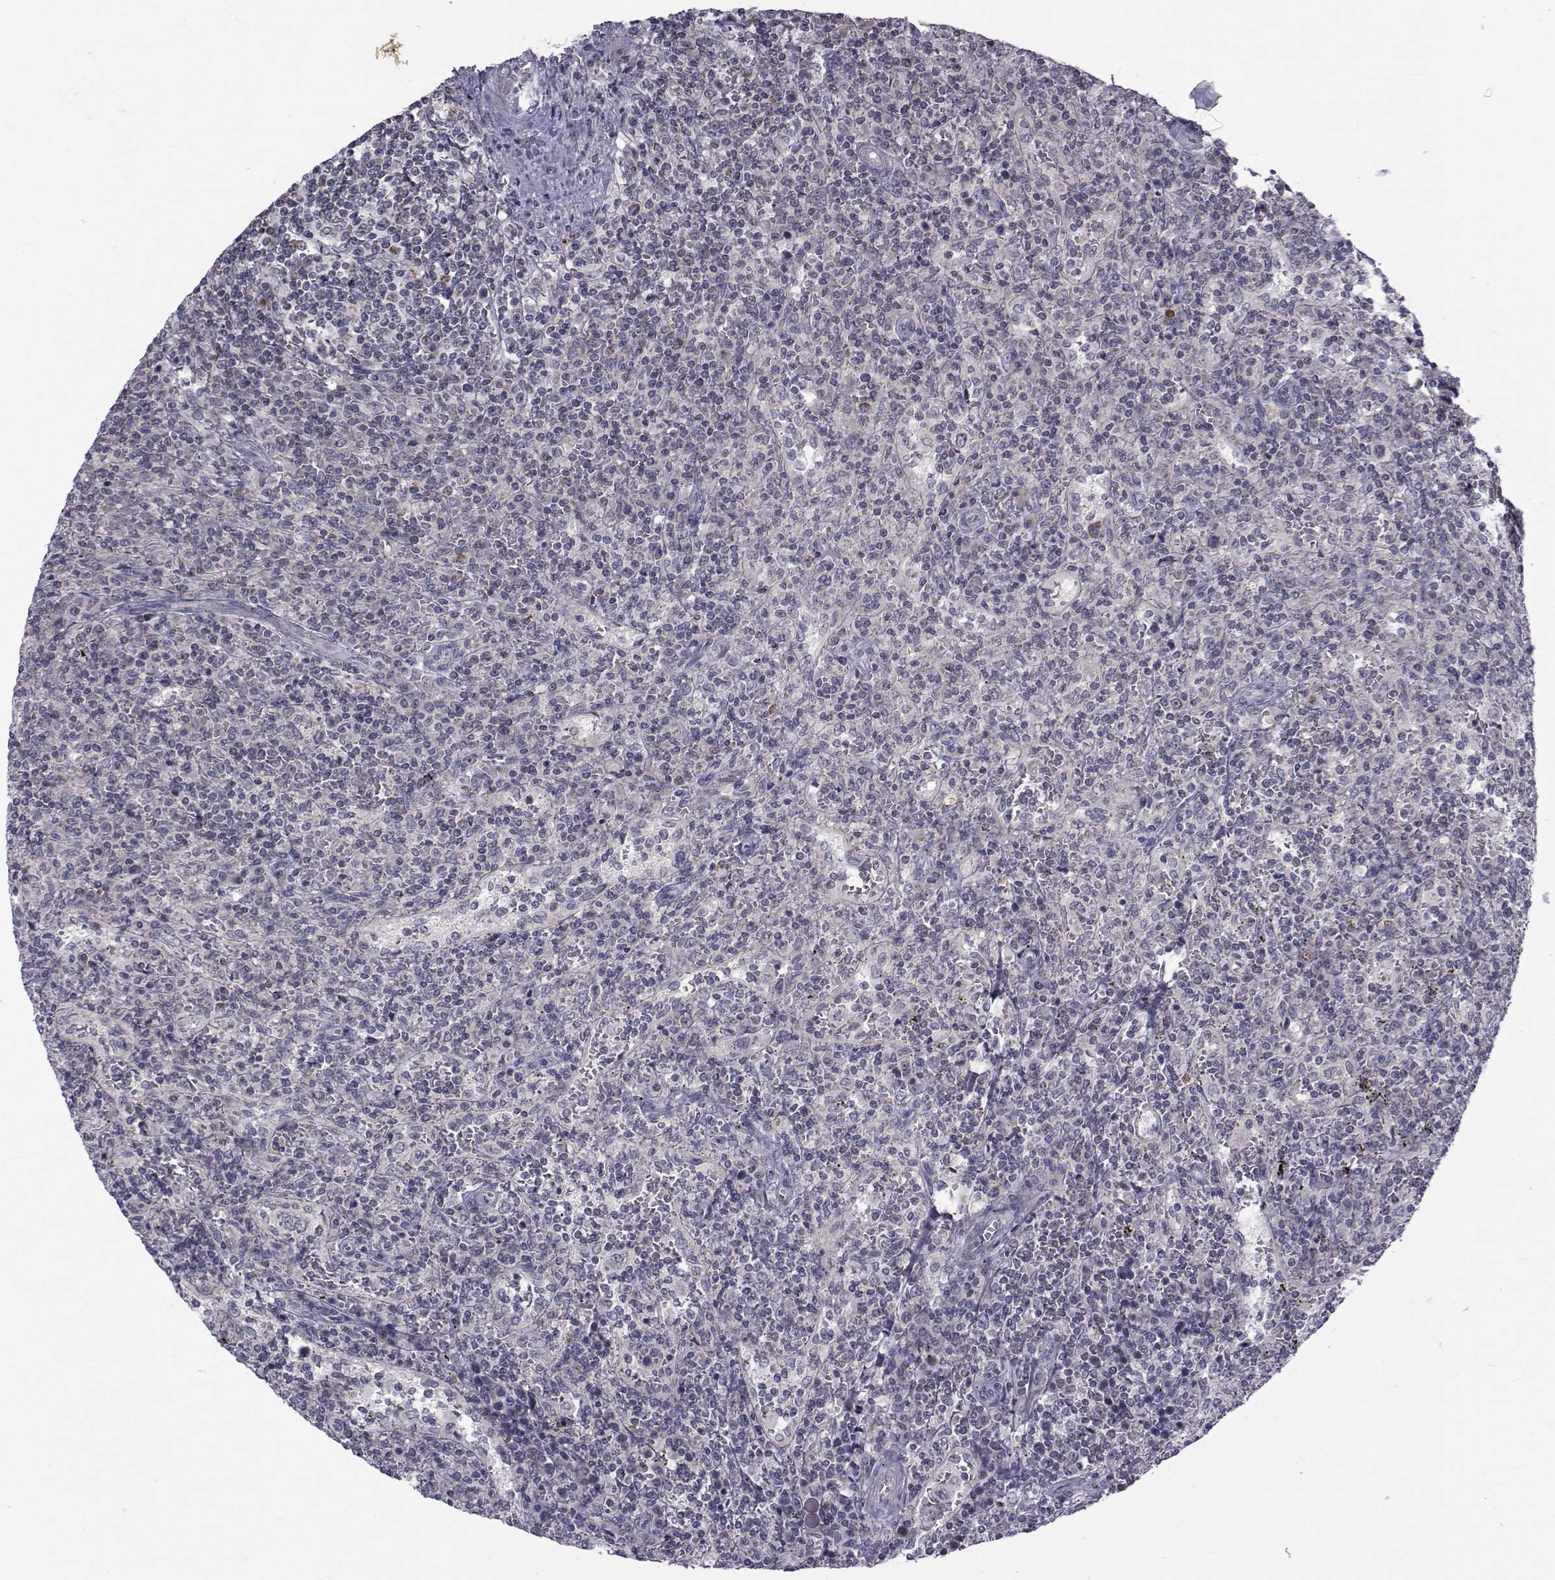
{"staining": {"intensity": "negative", "quantity": "none", "location": "none"}, "tissue": "lymphoma", "cell_type": "Tumor cells", "image_type": "cancer", "snomed": [{"axis": "morphology", "description": "Malignant lymphoma, non-Hodgkin's type, Low grade"}, {"axis": "topography", "description": "Spleen"}], "caption": "Protein analysis of lymphoma demonstrates no significant positivity in tumor cells.", "gene": "ANGPT1", "patient": {"sex": "male", "age": 62}}